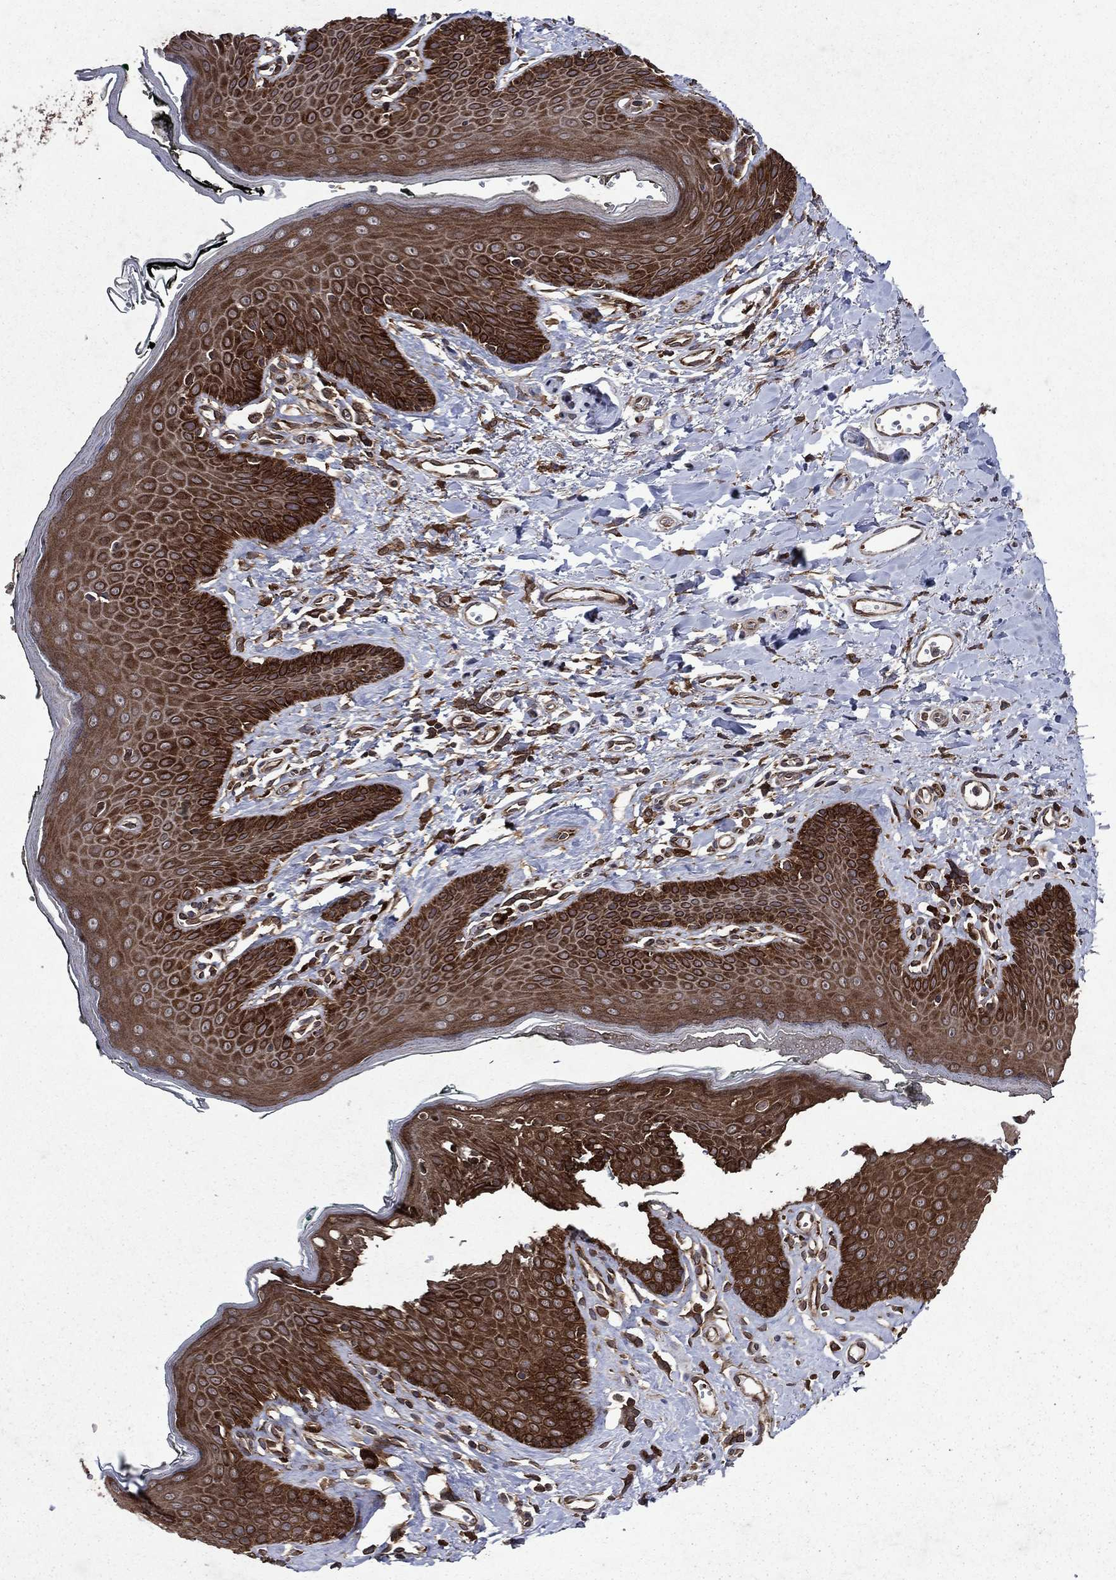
{"staining": {"intensity": "strong", "quantity": ">75%", "location": "cytoplasmic/membranous"}, "tissue": "vagina", "cell_type": "Squamous epithelial cells", "image_type": "normal", "snomed": [{"axis": "morphology", "description": "Normal tissue, NOS"}, {"axis": "topography", "description": "Vagina"}], "caption": "Vagina stained for a protein (brown) exhibits strong cytoplasmic/membranous positive expression in approximately >75% of squamous epithelial cells.", "gene": "EIF2B4", "patient": {"sex": "female", "age": 66}}